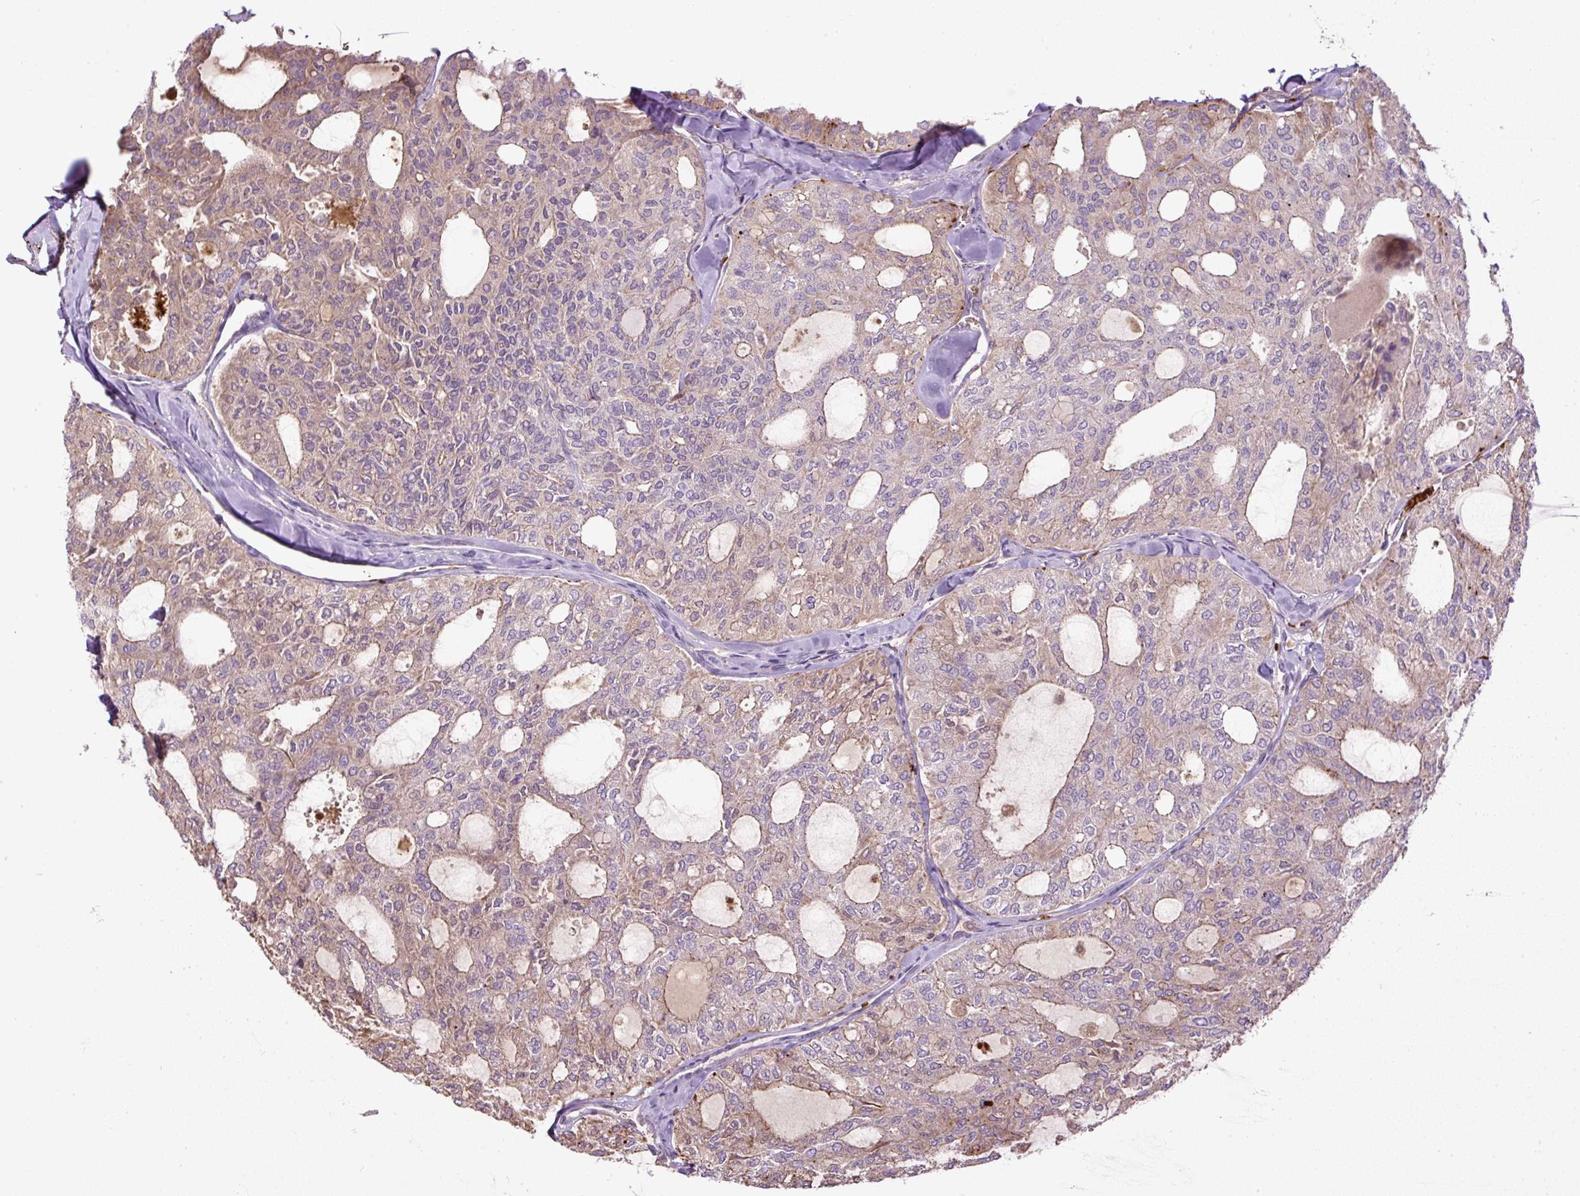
{"staining": {"intensity": "negative", "quantity": "none", "location": "none"}, "tissue": "thyroid cancer", "cell_type": "Tumor cells", "image_type": "cancer", "snomed": [{"axis": "morphology", "description": "Follicular adenoma carcinoma, NOS"}, {"axis": "topography", "description": "Thyroid gland"}], "caption": "Thyroid cancer (follicular adenoma carcinoma) was stained to show a protein in brown. There is no significant staining in tumor cells.", "gene": "CXCL13", "patient": {"sex": "male", "age": 75}}